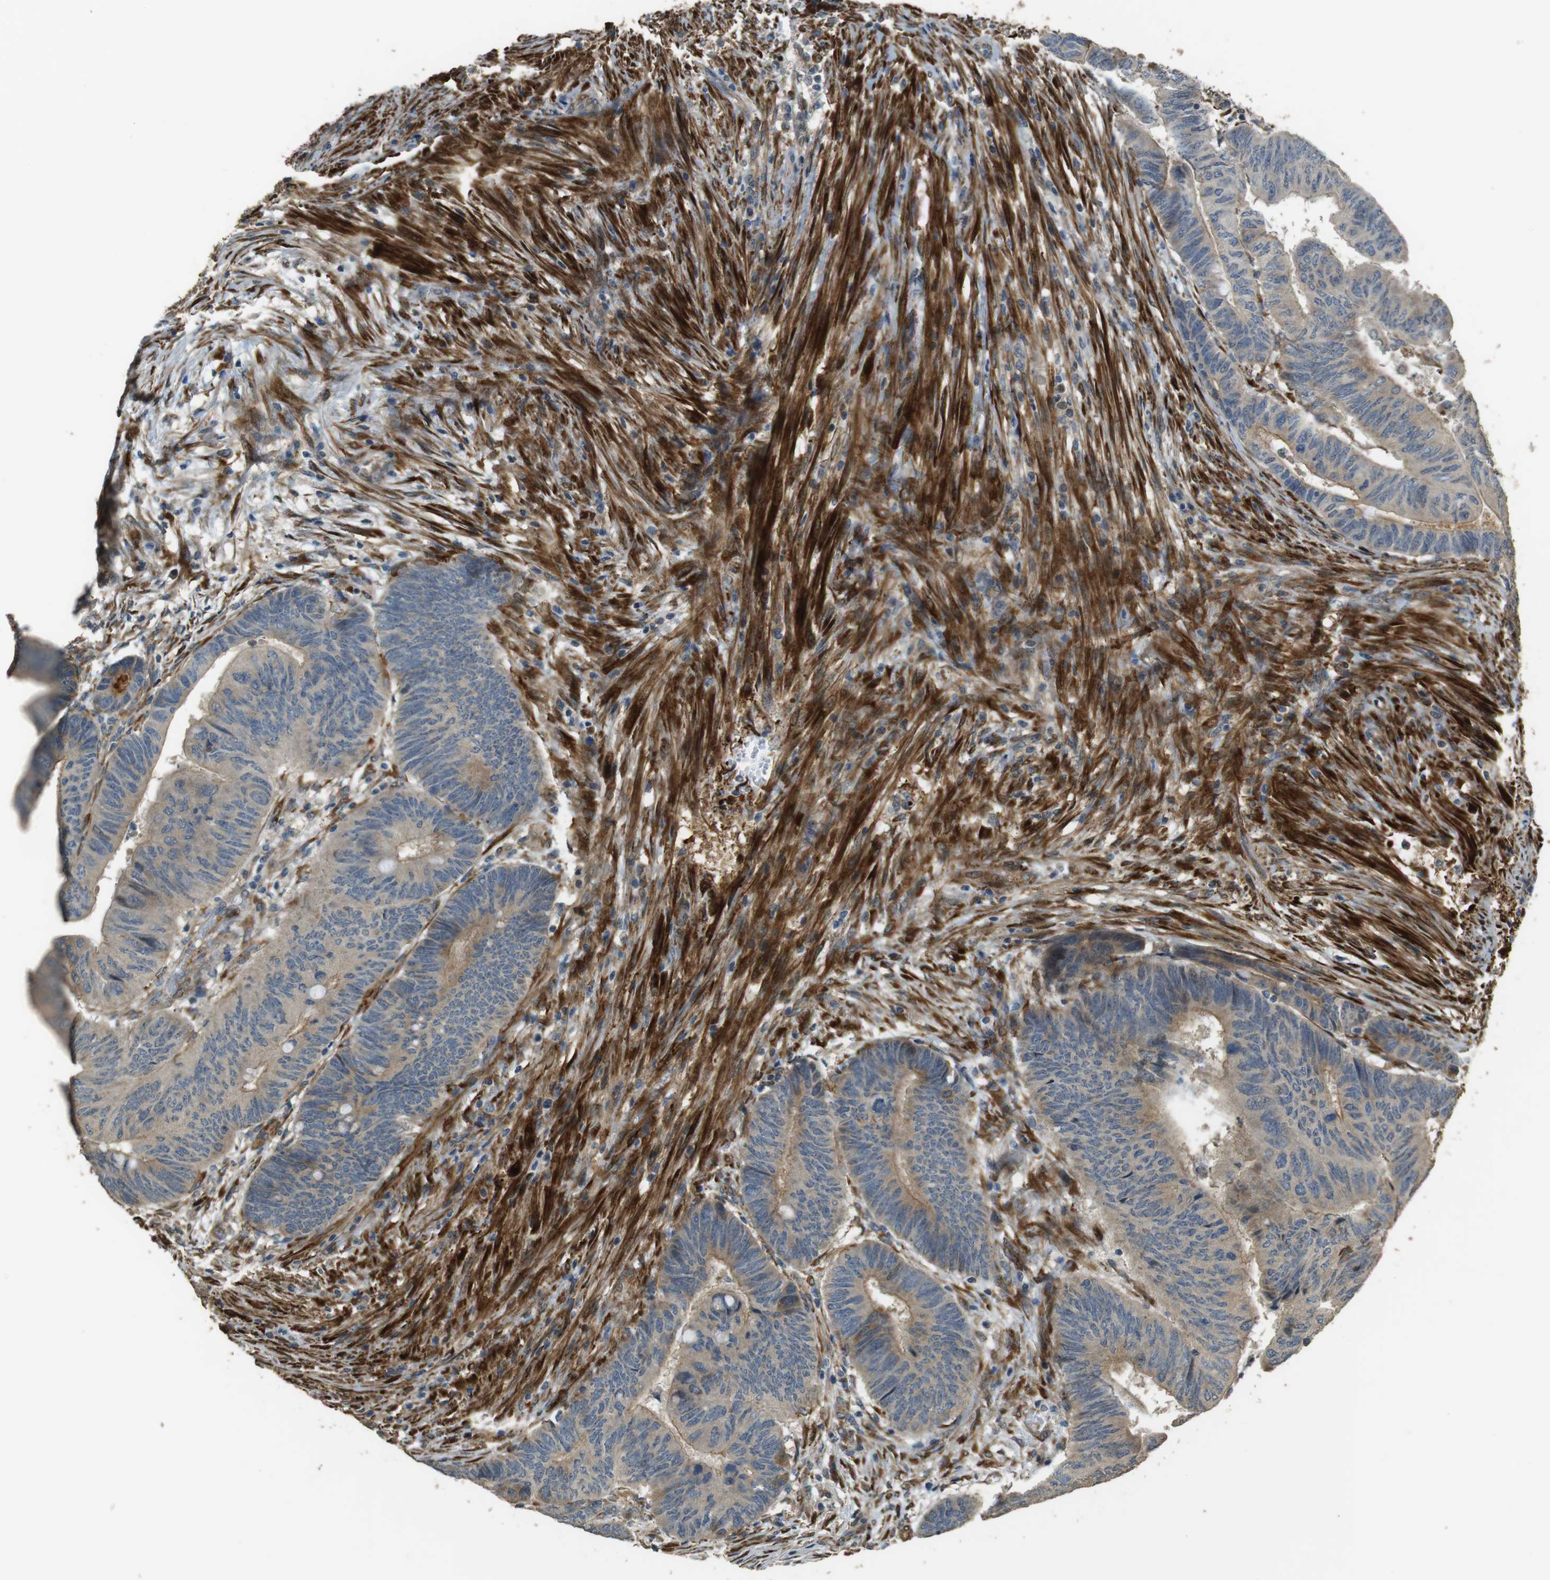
{"staining": {"intensity": "weak", "quantity": "<25%", "location": "cytoplasmic/membranous"}, "tissue": "colorectal cancer", "cell_type": "Tumor cells", "image_type": "cancer", "snomed": [{"axis": "morphology", "description": "Normal tissue, NOS"}, {"axis": "morphology", "description": "Adenocarcinoma, NOS"}, {"axis": "topography", "description": "Rectum"}, {"axis": "topography", "description": "Peripheral nerve tissue"}], "caption": "Immunohistochemistry (IHC) image of neoplastic tissue: human colorectal adenocarcinoma stained with DAB (3,3'-diaminobenzidine) reveals no significant protein positivity in tumor cells. (DAB immunohistochemistry, high magnification).", "gene": "MSRB3", "patient": {"sex": "male", "age": 92}}